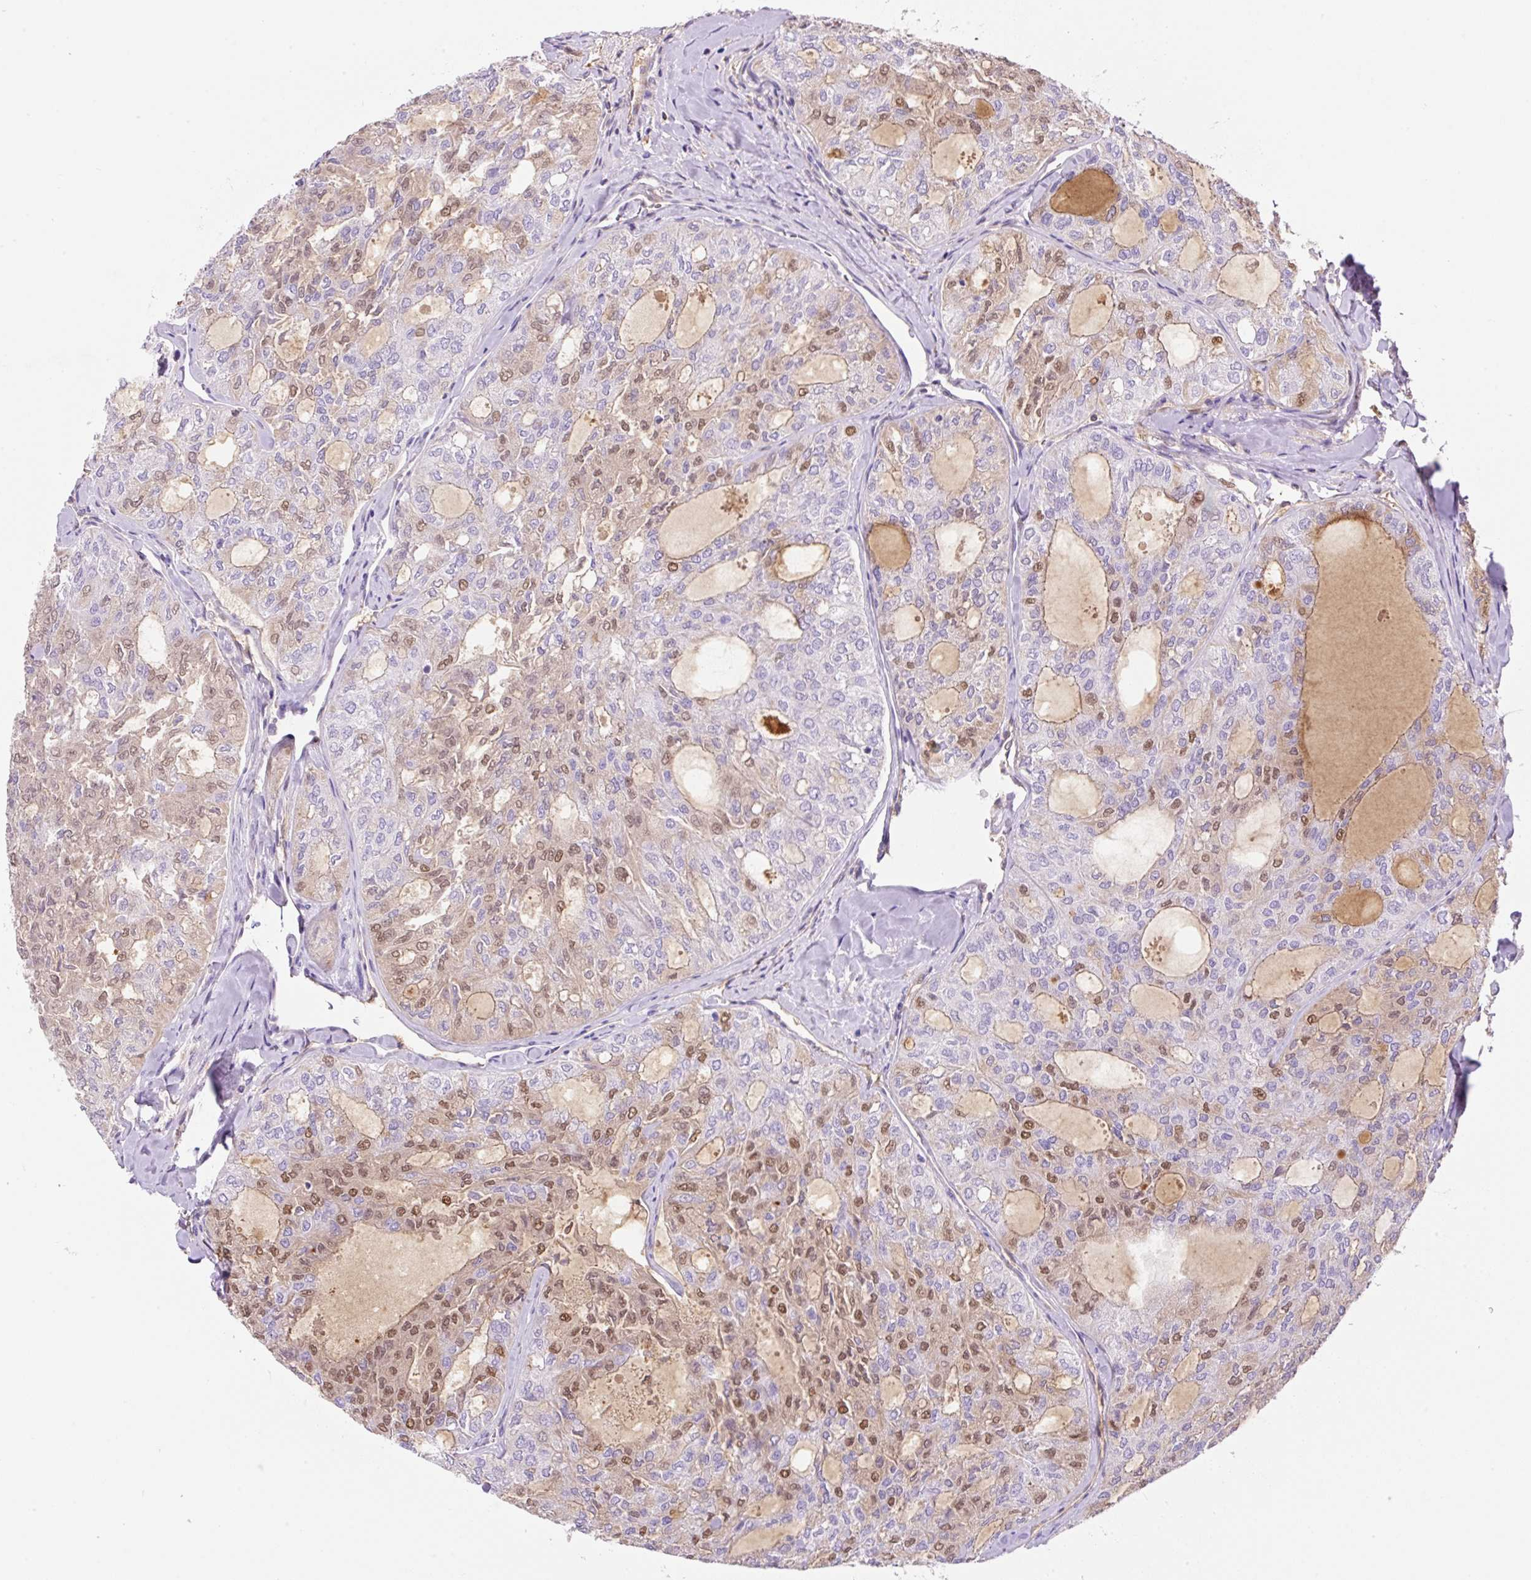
{"staining": {"intensity": "moderate", "quantity": "25%-75%", "location": "nuclear"}, "tissue": "thyroid cancer", "cell_type": "Tumor cells", "image_type": "cancer", "snomed": [{"axis": "morphology", "description": "Follicular adenoma carcinoma, NOS"}, {"axis": "topography", "description": "Thyroid gland"}], "caption": "This micrograph displays thyroid cancer stained with immunohistochemistry (IHC) to label a protein in brown. The nuclear of tumor cells show moderate positivity for the protein. Nuclei are counter-stained blue.", "gene": "TDRD15", "patient": {"sex": "male", "age": 75}}